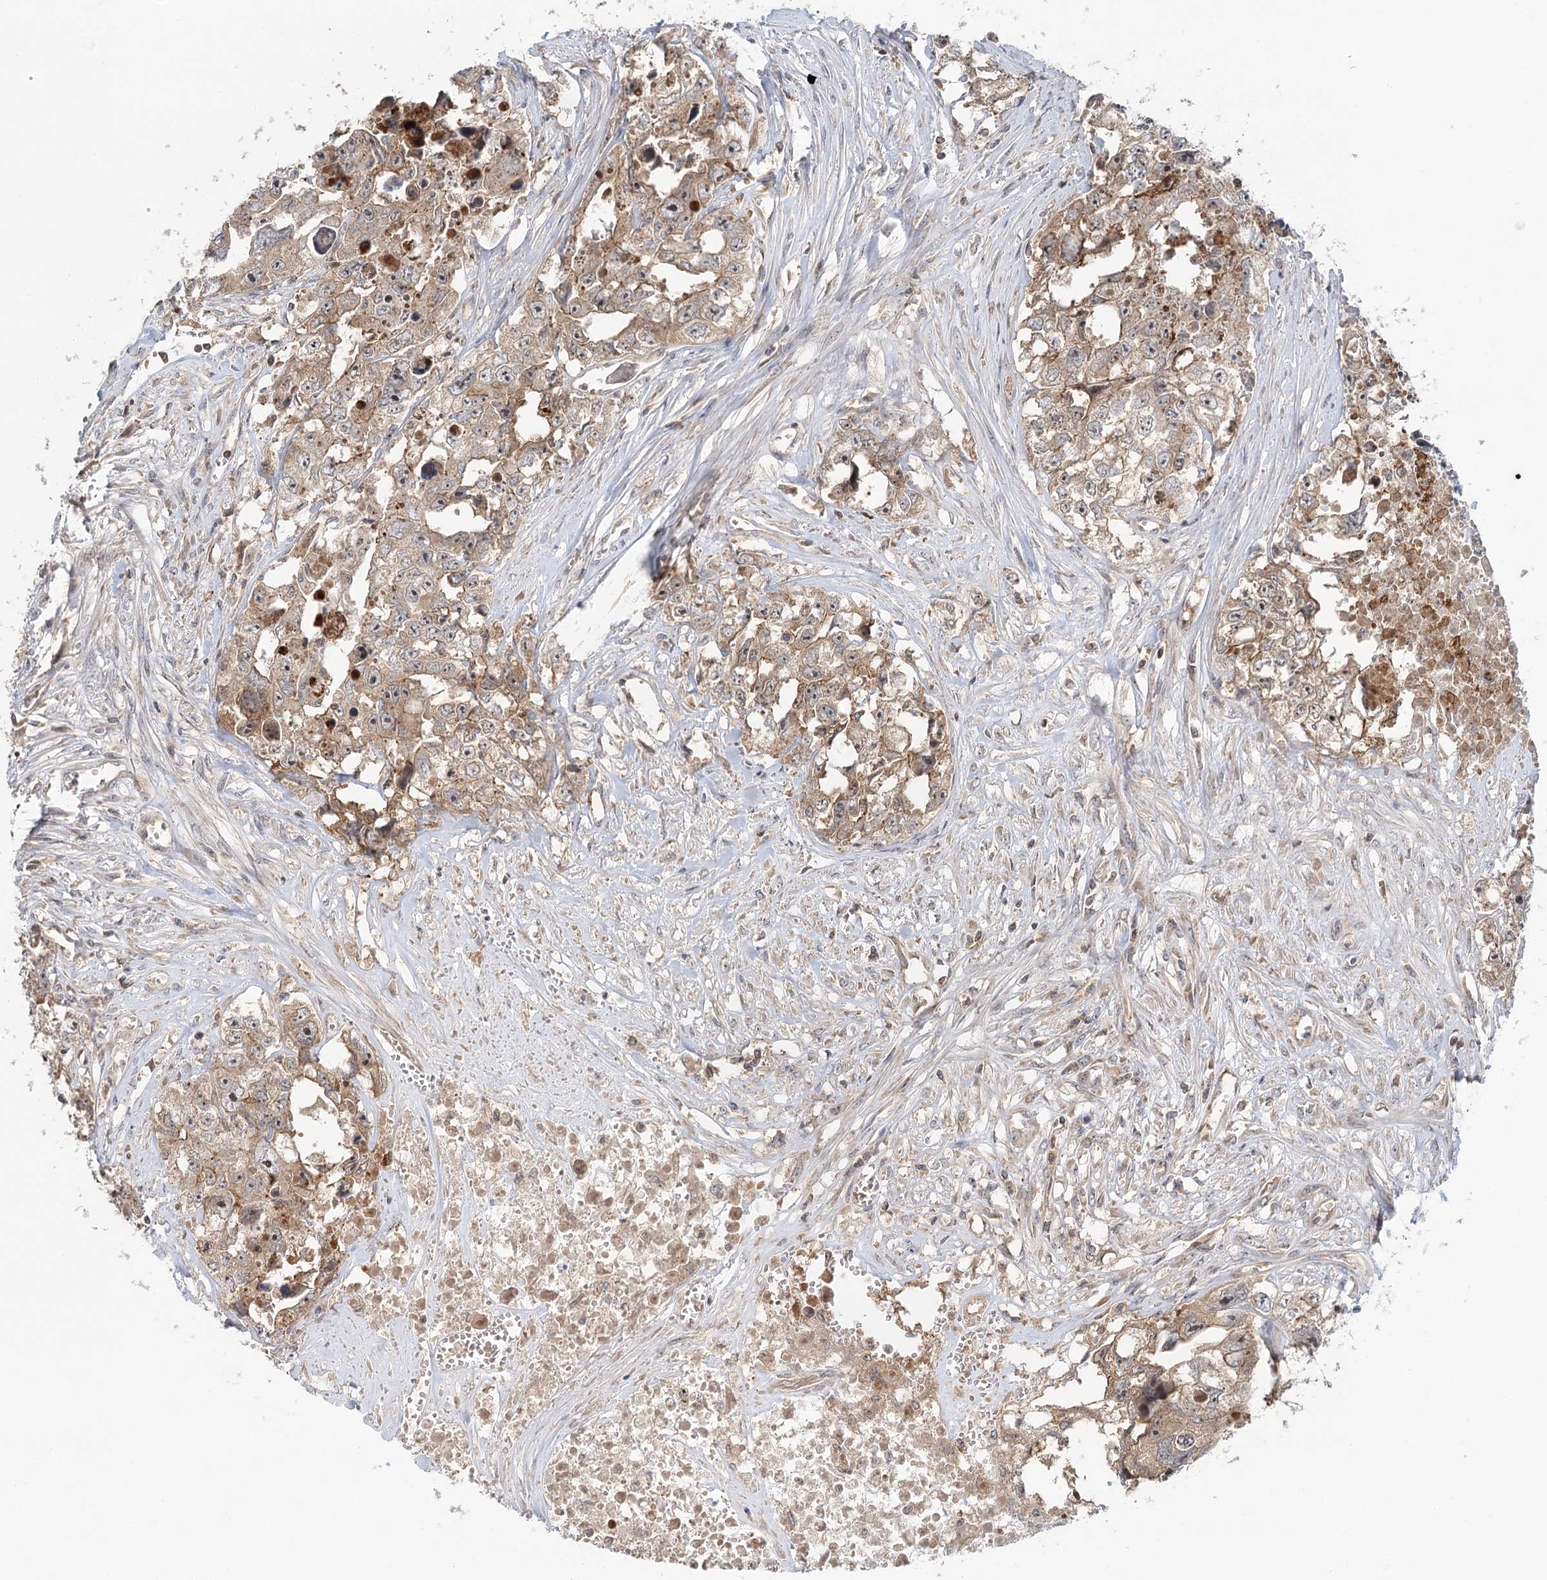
{"staining": {"intensity": "moderate", "quantity": ">75%", "location": "cytoplasmic/membranous,nuclear"}, "tissue": "testis cancer", "cell_type": "Tumor cells", "image_type": "cancer", "snomed": [{"axis": "morphology", "description": "Seminoma, NOS"}, {"axis": "morphology", "description": "Carcinoma, Embryonal, NOS"}, {"axis": "topography", "description": "Testis"}], "caption": "There is medium levels of moderate cytoplasmic/membranous and nuclear staining in tumor cells of testis embryonal carcinoma, as demonstrated by immunohistochemical staining (brown color).", "gene": "RAPGEF6", "patient": {"sex": "male", "age": 43}}